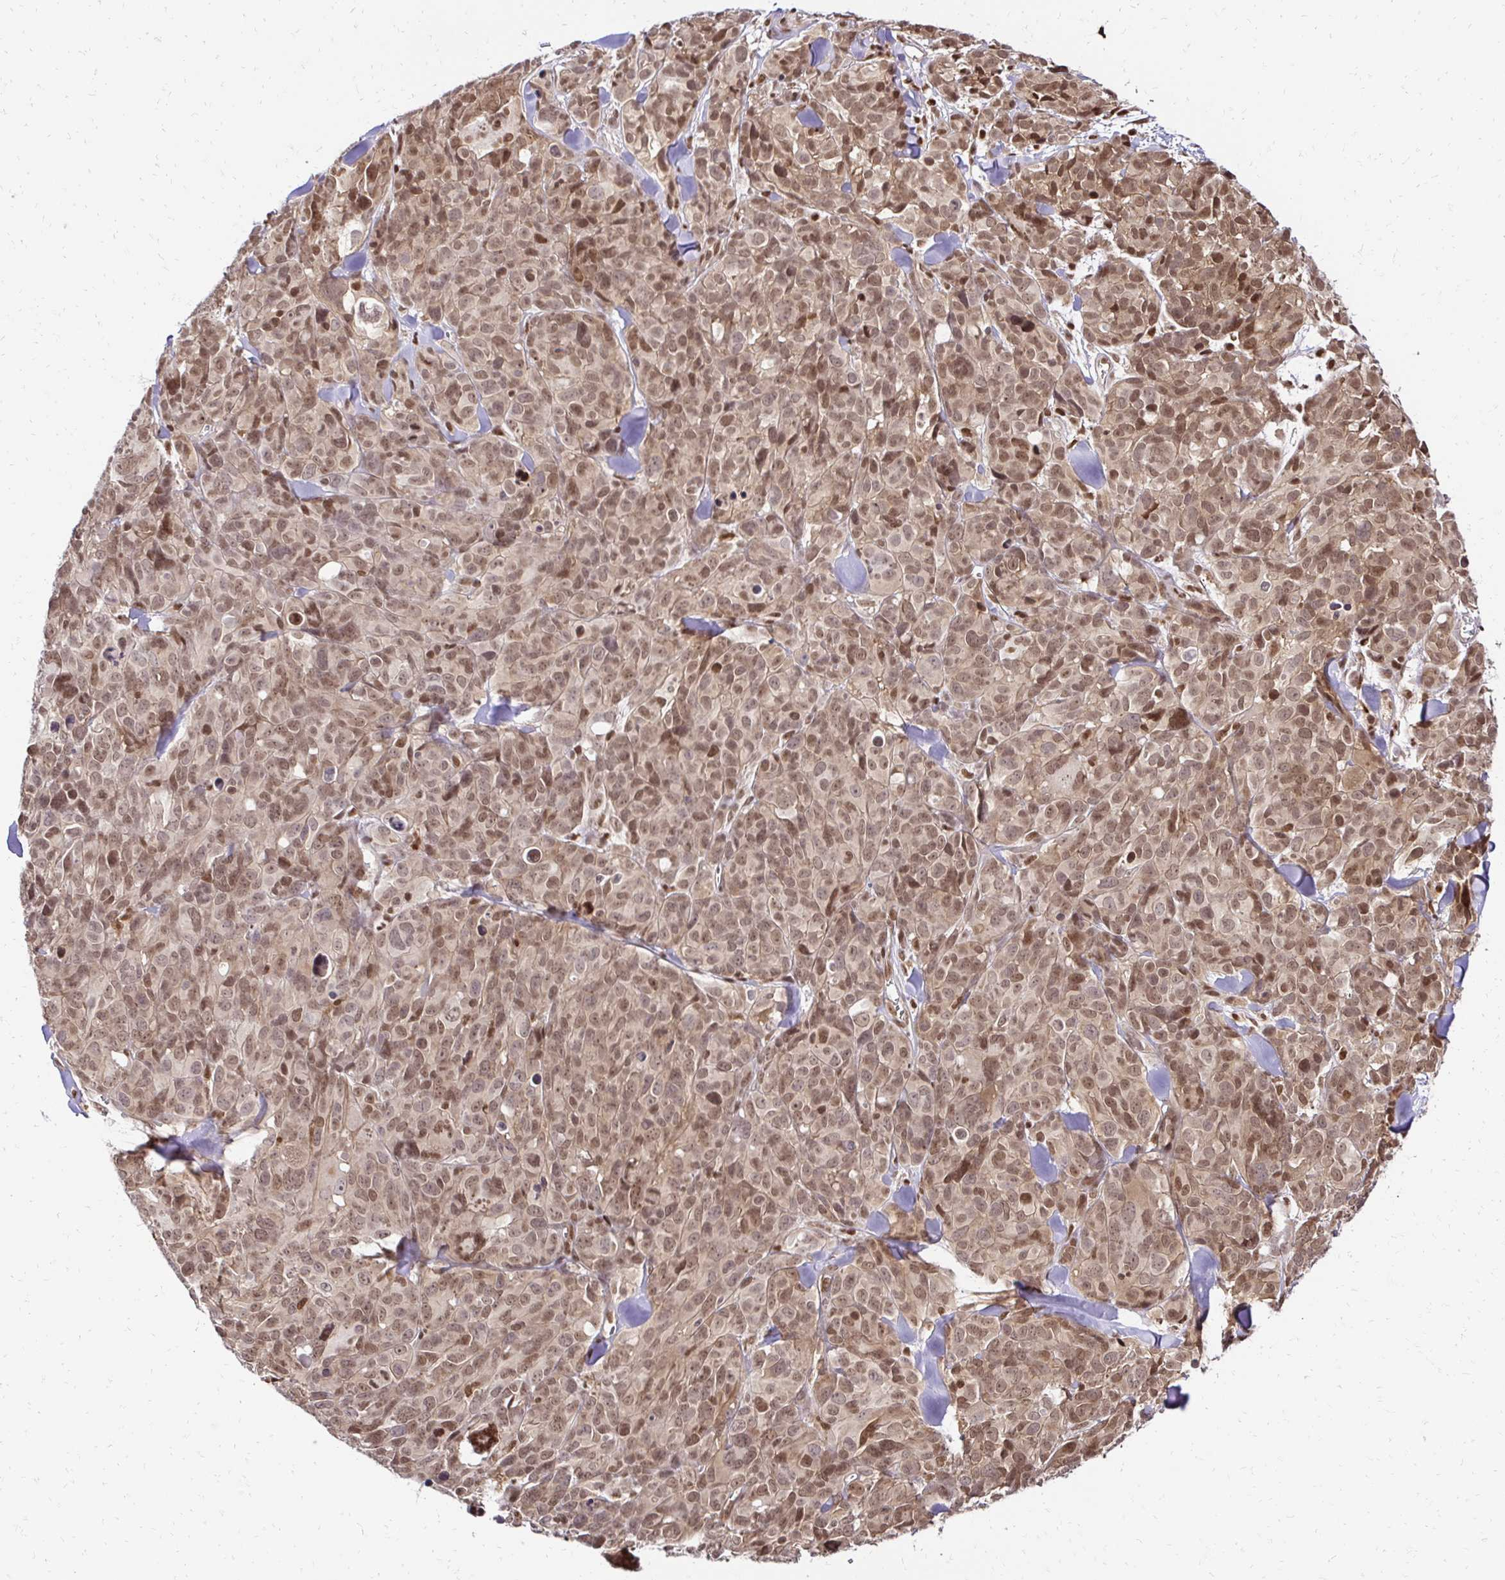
{"staining": {"intensity": "moderate", "quantity": ">75%", "location": "nuclear"}, "tissue": "melanoma", "cell_type": "Tumor cells", "image_type": "cancer", "snomed": [{"axis": "morphology", "description": "Malignant melanoma, NOS"}, {"axis": "topography", "description": "Skin"}], "caption": "Melanoma stained for a protein demonstrates moderate nuclear positivity in tumor cells.", "gene": "GLYR1", "patient": {"sex": "male", "age": 51}}